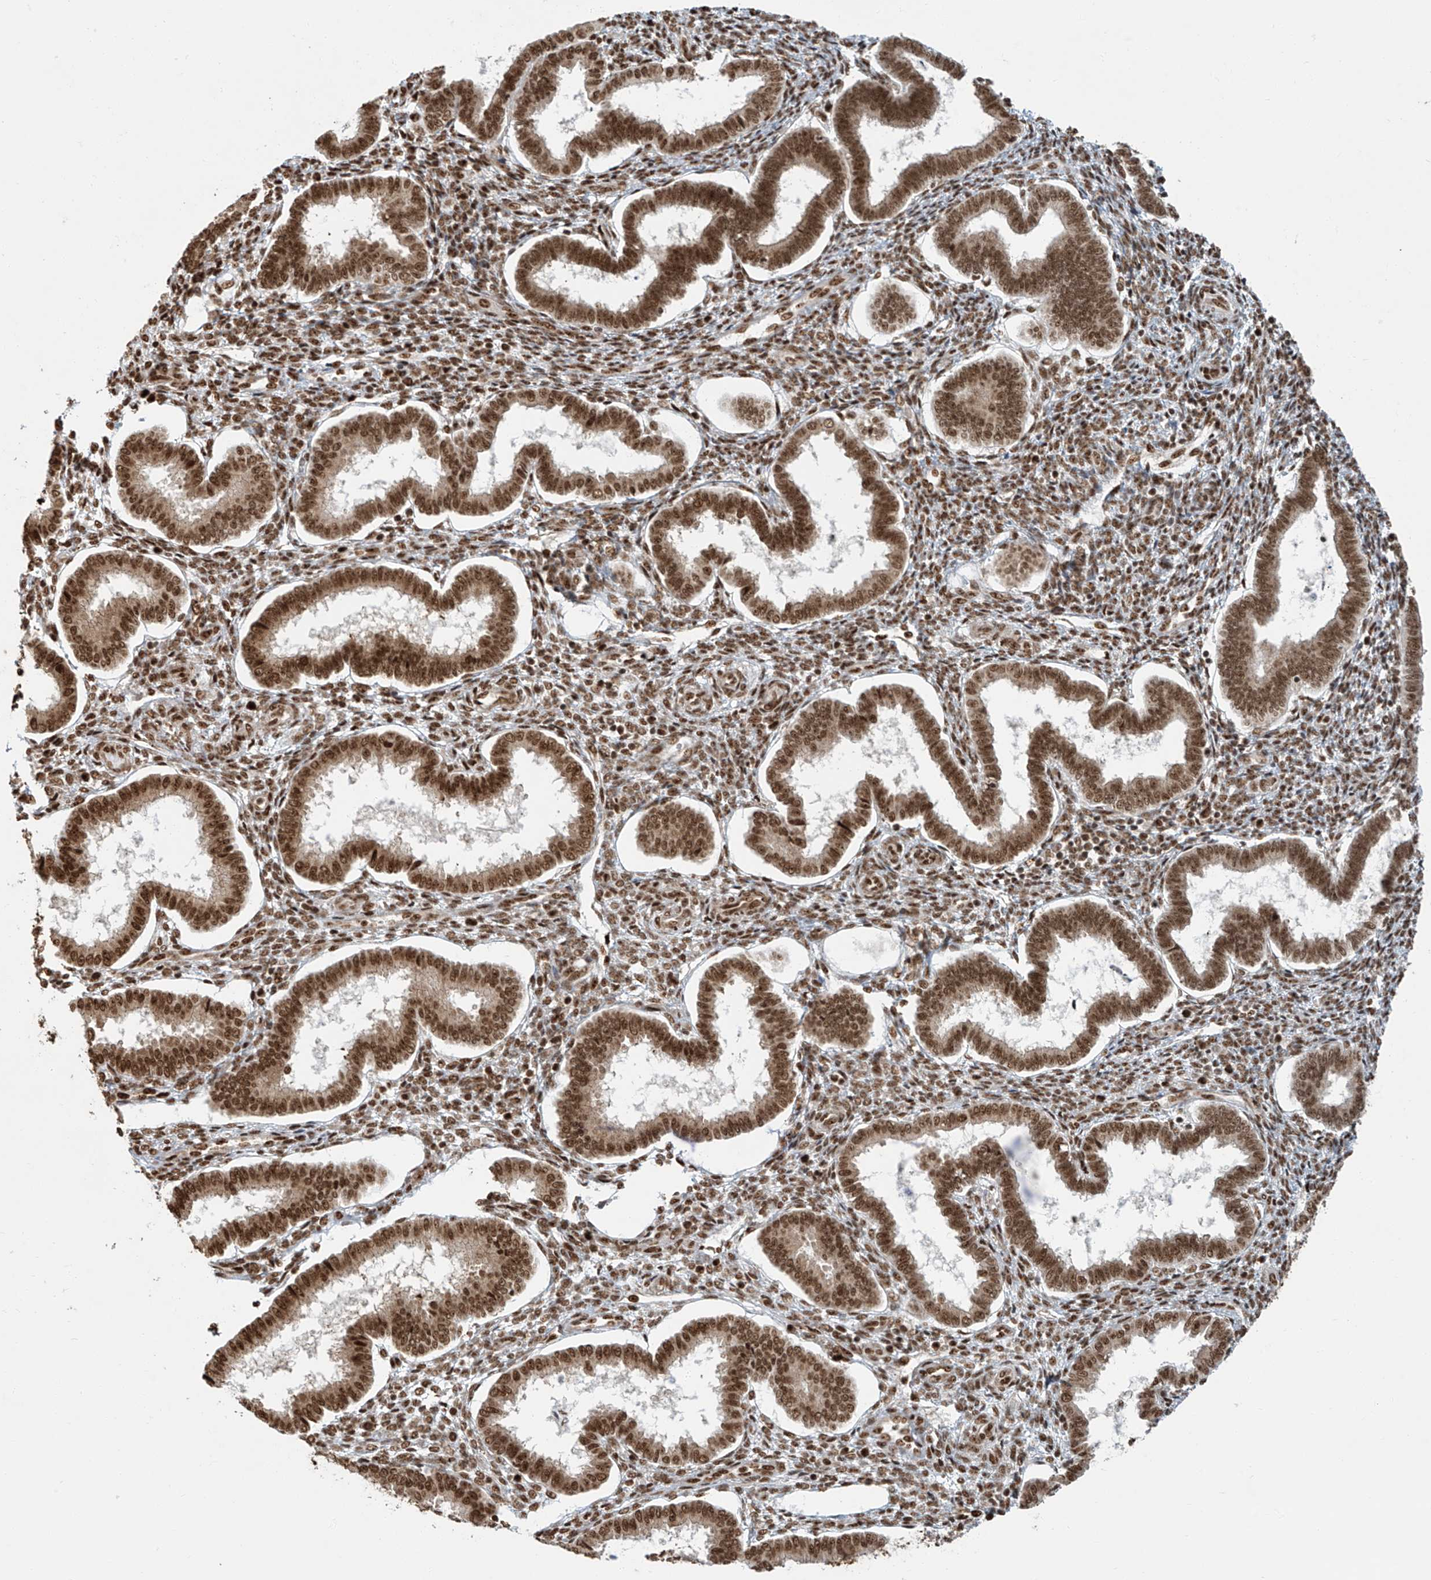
{"staining": {"intensity": "strong", "quantity": ">75%", "location": "nuclear"}, "tissue": "endometrium", "cell_type": "Cells in endometrial stroma", "image_type": "normal", "snomed": [{"axis": "morphology", "description": "Normal tissue, NOS"}, {"axis": "topography", "description": "Endometrium"}], "caption": "This photomicrograph reveals IHC staining of unremarkable endometrium, with high strong nuclear expression in approximately >75% of cells in endometrial stroma.", "gene": "FAM193B", "patient": {"sex": "female", "age": 24}}